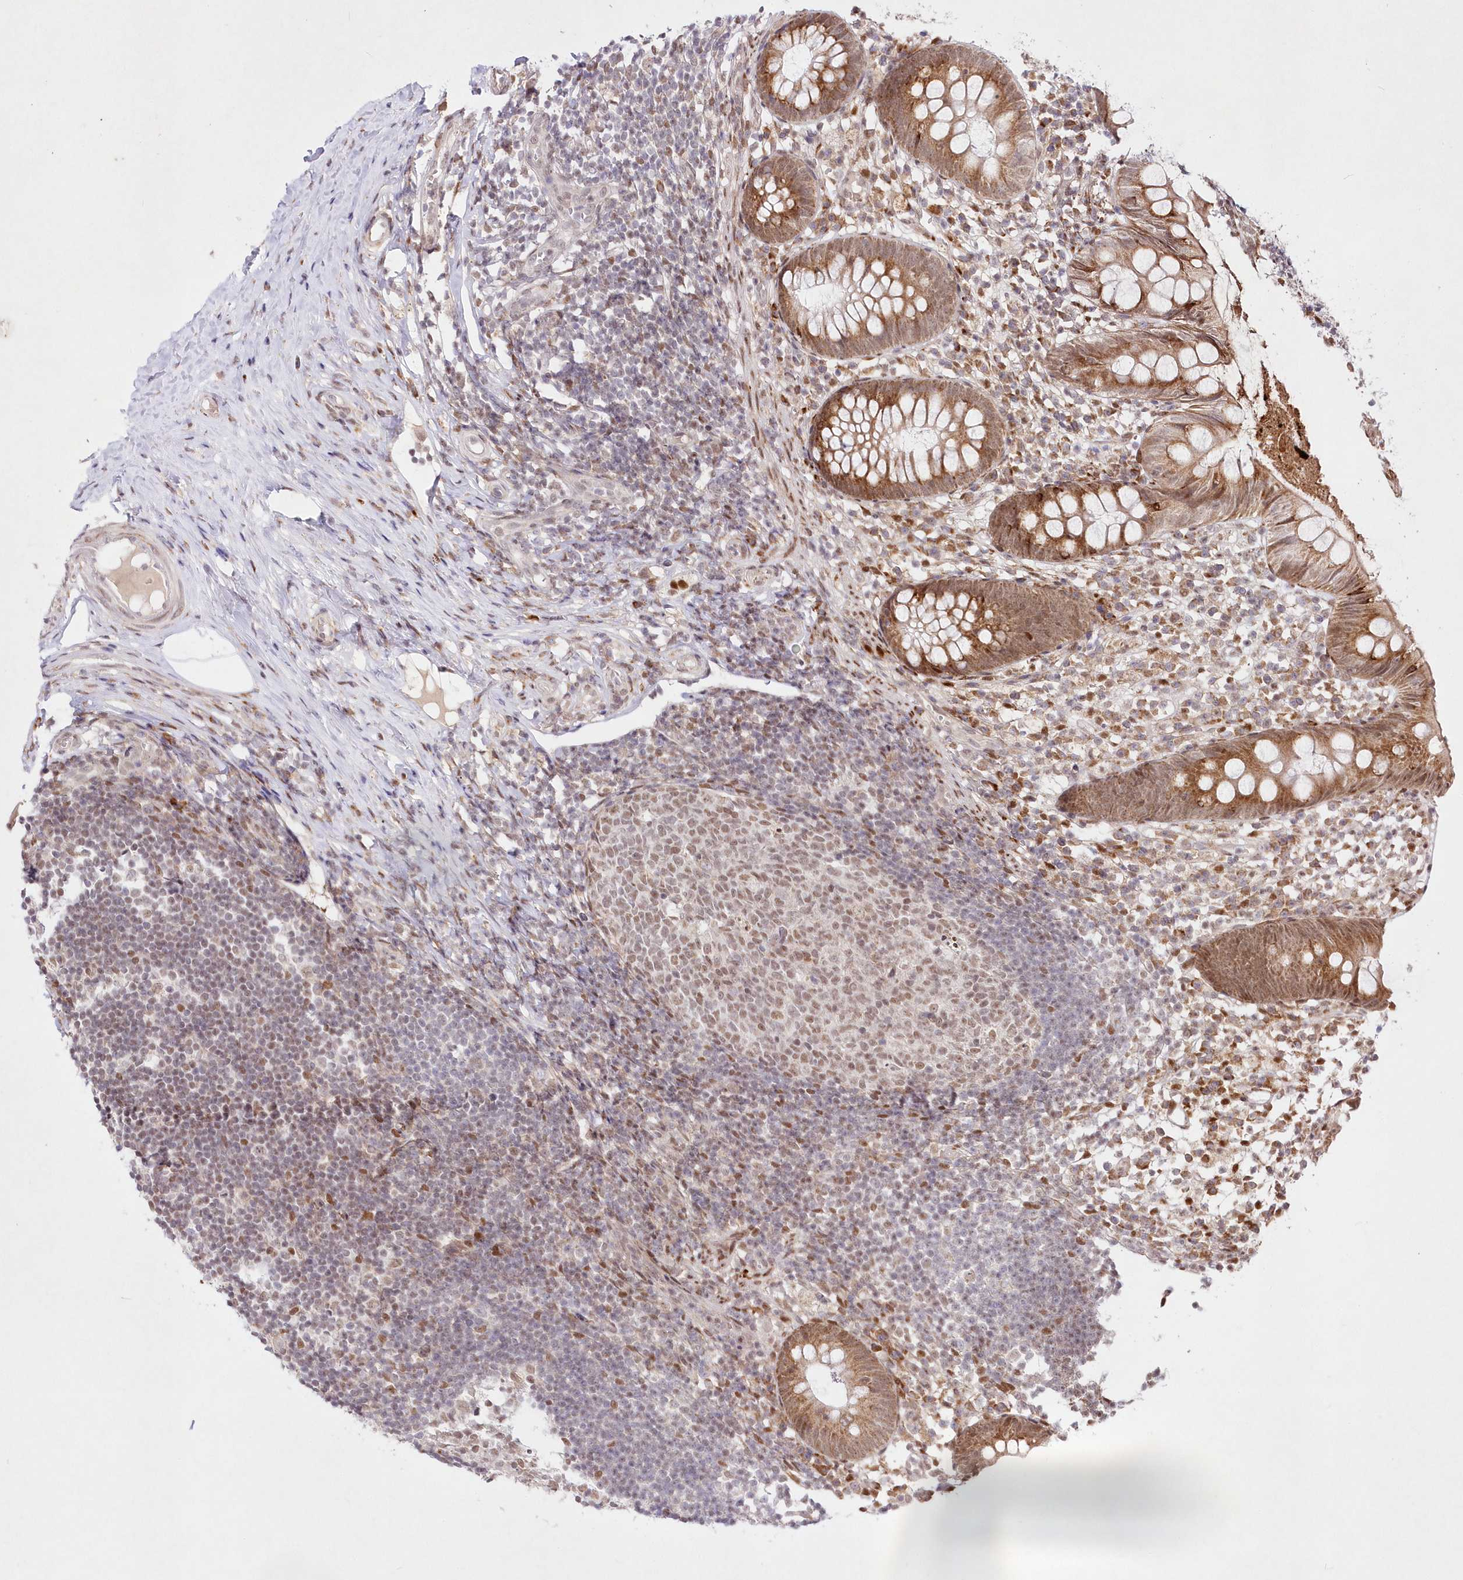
{"staining": {"intensity": "moderate", "quantity": ">75%", "location": "cytoplasmic/membranous"}, "tissue": "appendix", "cell_type": "Glandular cells", "image_type": "normal", "snomed": [{"axis": "morphology", "description": "Normal tissue, NOS"}, {"axis": "topography", "description": "Appendix"}], "caption": "Immunohistochemical staining of unremarkable human appendix demonstrates >75% levels of moderate cytoplasmic/membranous protein expression in about >75% of glandular cells. (Brightfield microscopy of DAB IHC at high magnification).", "gene": "LDB1", "patient": {"sex": "female", "age": 20}}